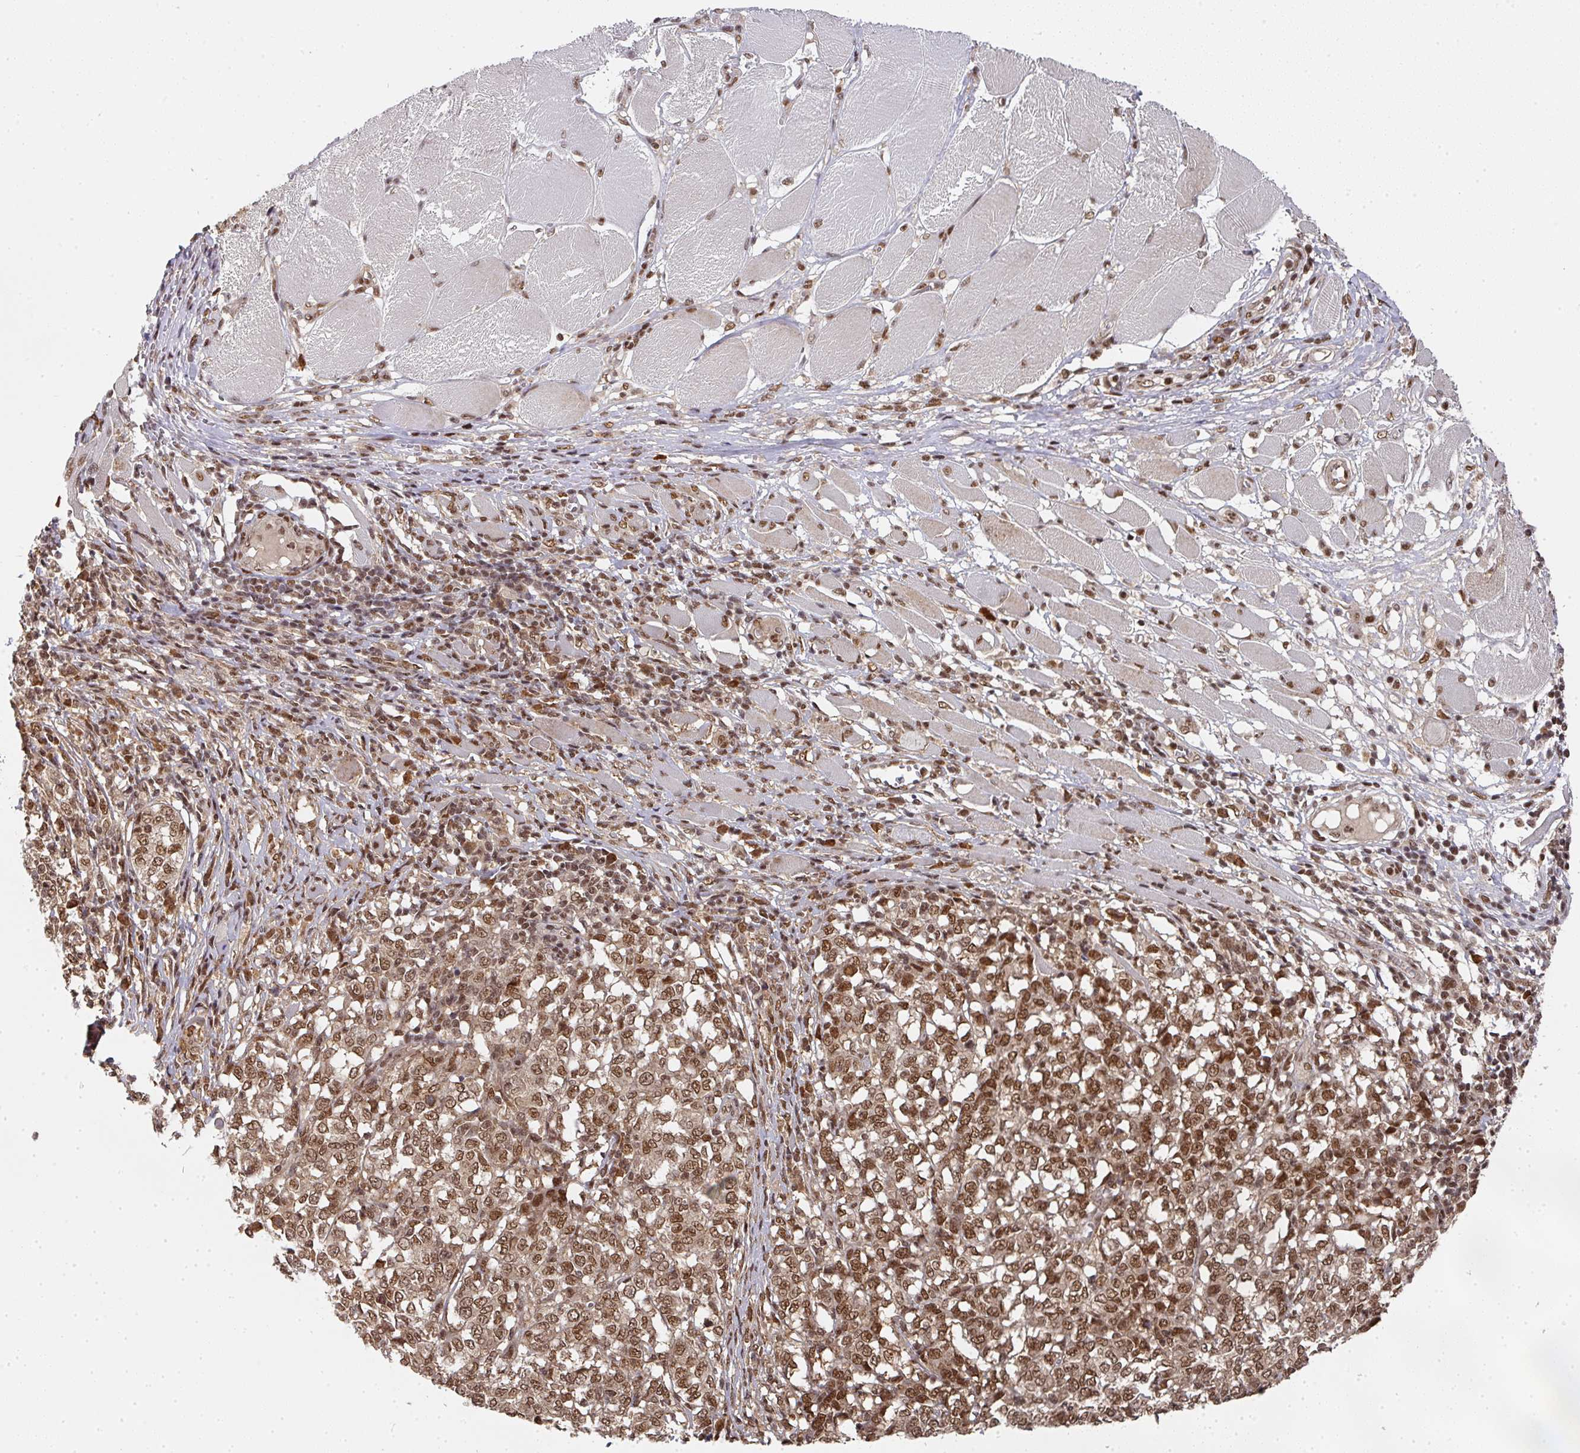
{"staining": {"intensity": "moderate", "quantity": "25%-75%", "location": "cytoplasmic/membranous,nuclear"}, "tissue": "melanoma", "cell_type": "Tumor cells", "image_type": "cancer", "snomed": [{"axis": "morphology", "description": "Malignant melanoma, NOS"}, {"axis": "topography", "description": "Skin"}], "caption": "Human melanoma stained with a brown dye demonstrates moderate cytoplasmic/membranous and nuclear positive expression in about 25%-75% of tumor cells.", "gene": "DIDO1", "patient": {"sex": "female", "age": 72}}